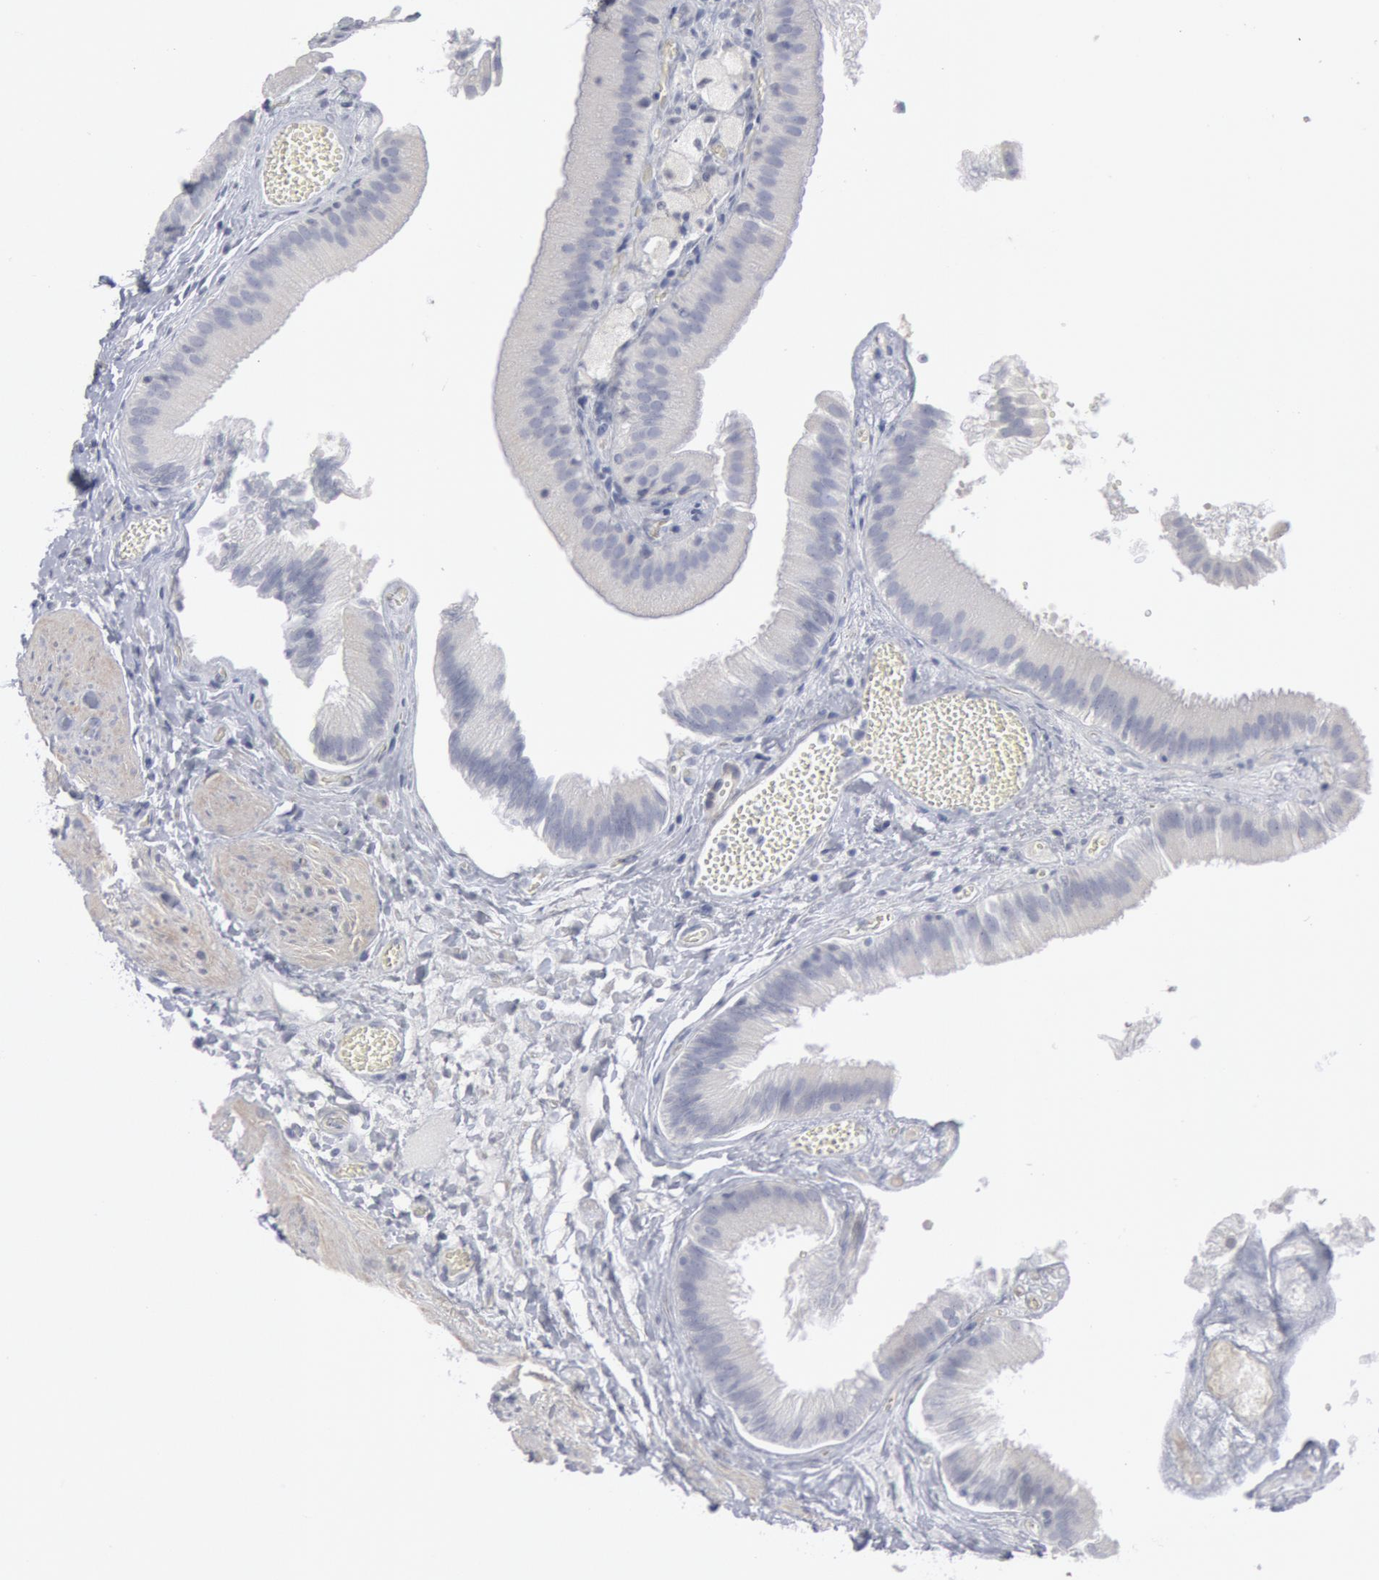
{"staining": {"intensity": "negative", "quantity": "none", "location": "none"}, "tissue": "gallbladder", "cell_type": "Glandular cells", "image_type": "normal", "snomed": [{"axis": "morphology", "description": "Normal tissue, NOS"}, {"axis": "topography", "description": "Gallbladder"}], "caption": "An immunohistochemistry micrograph of benign gallbladder is shown. There is no staining in glandular cells of gallbladder.", "gene": "DMC1", "patient": {"sex": "female", "age": 24}}